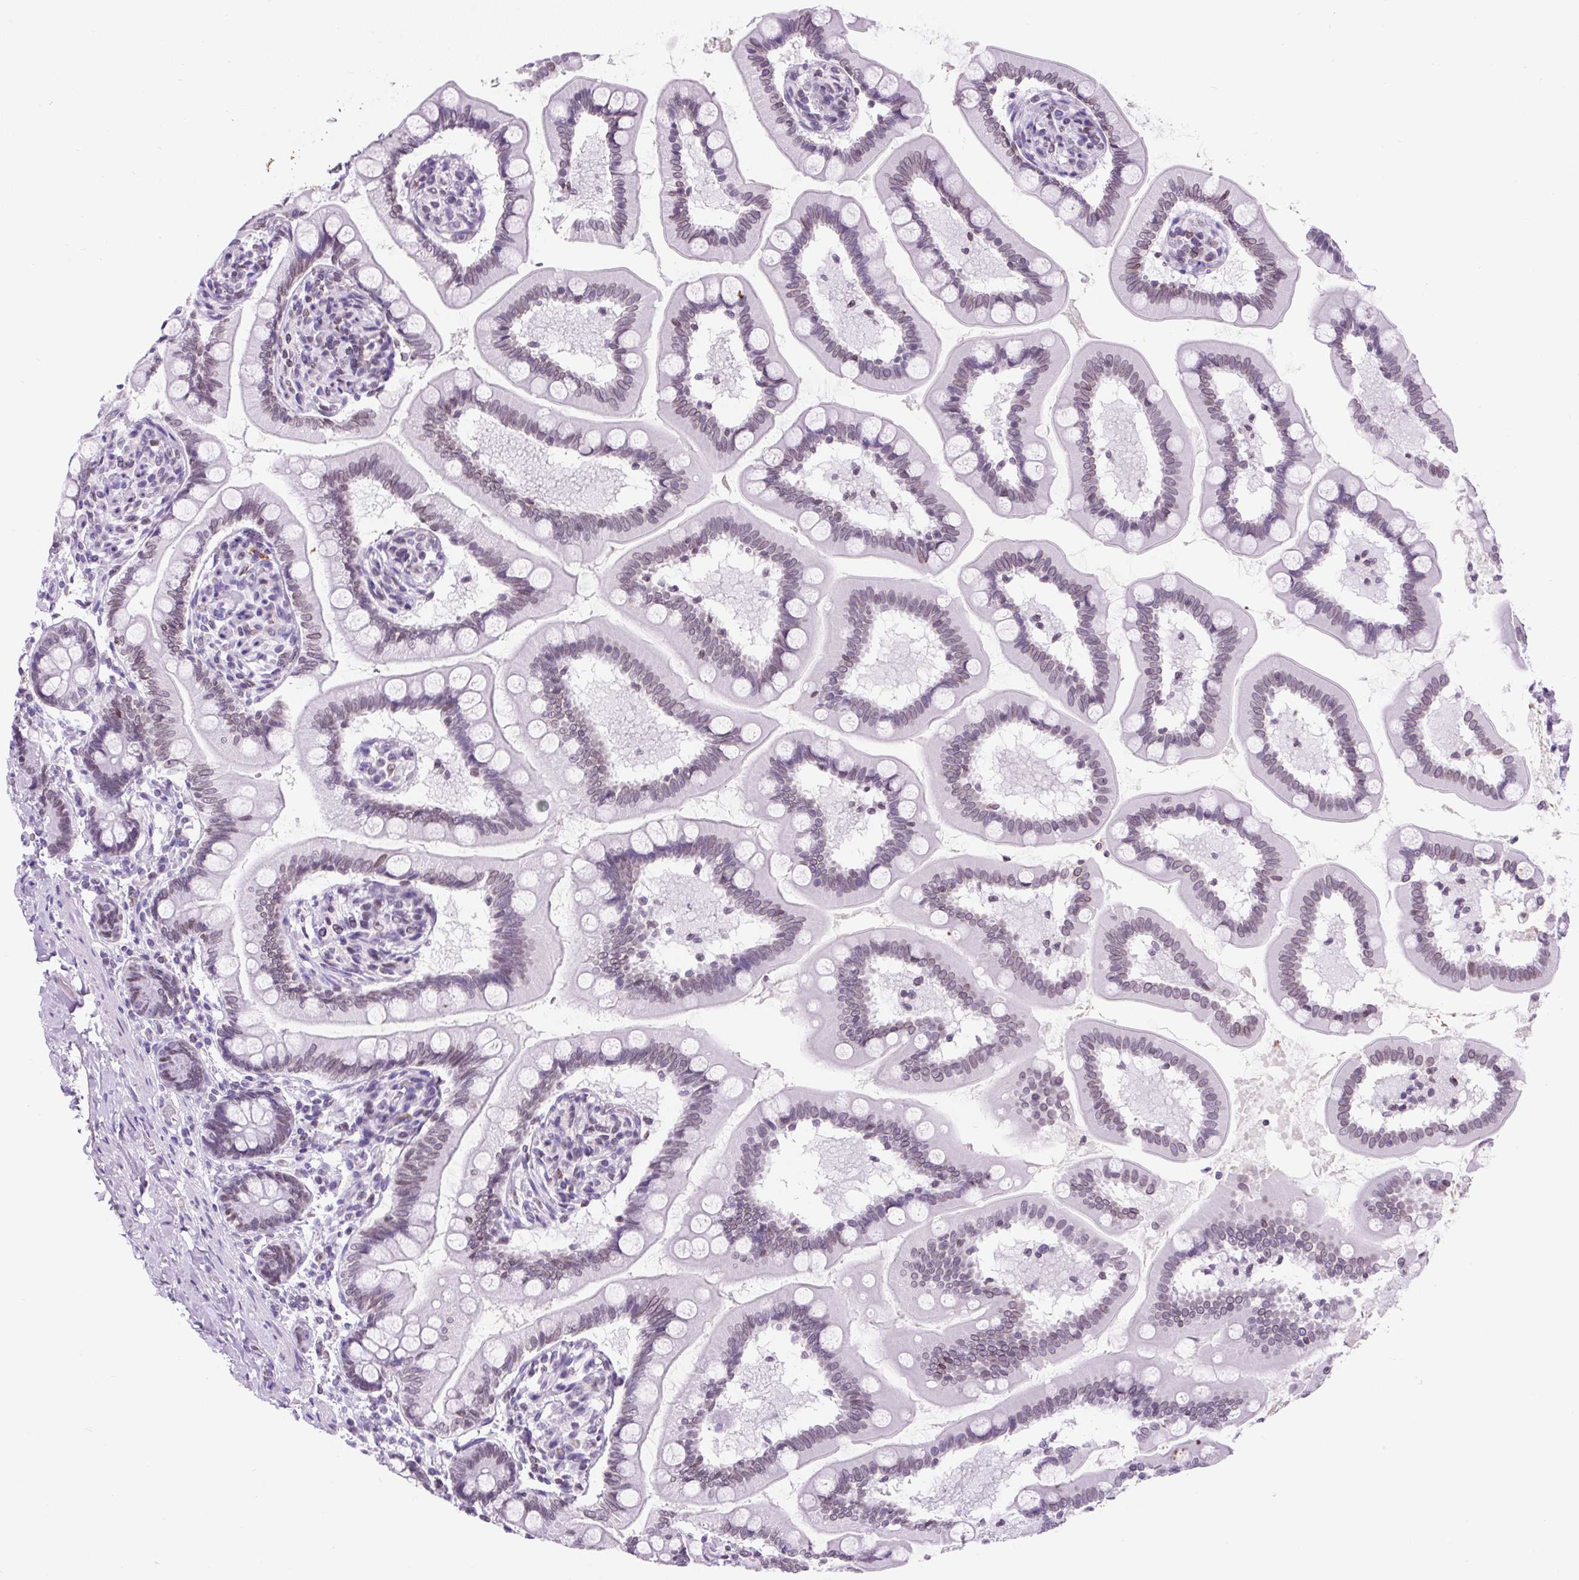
{"staining": {"intensity": "weak", "quantity": "25%-75%", "location": "cytoplasmic/membranous,nuclear"}, "tissue": "small intestine", "cell_type": "Glandular cells", "image_type": "normal", "snomed": [{"axis": "morphology", "description": "Normal tissue, NOS"}, {"axis": "topography", "description": "Small intestine"}], "caption": "IHC micrograph of normal small intestine: human small intestine stained using immunohistochemistry exhibits low levels of weak protein expression localized specifically in the cytoplasmic/membranous,nuclear of glandular cells, appearing as a cytoplasmic/membranous,nuclear brown color.", "gene": "VPREB1", "patient": {"sex": "female", "age": 64}}